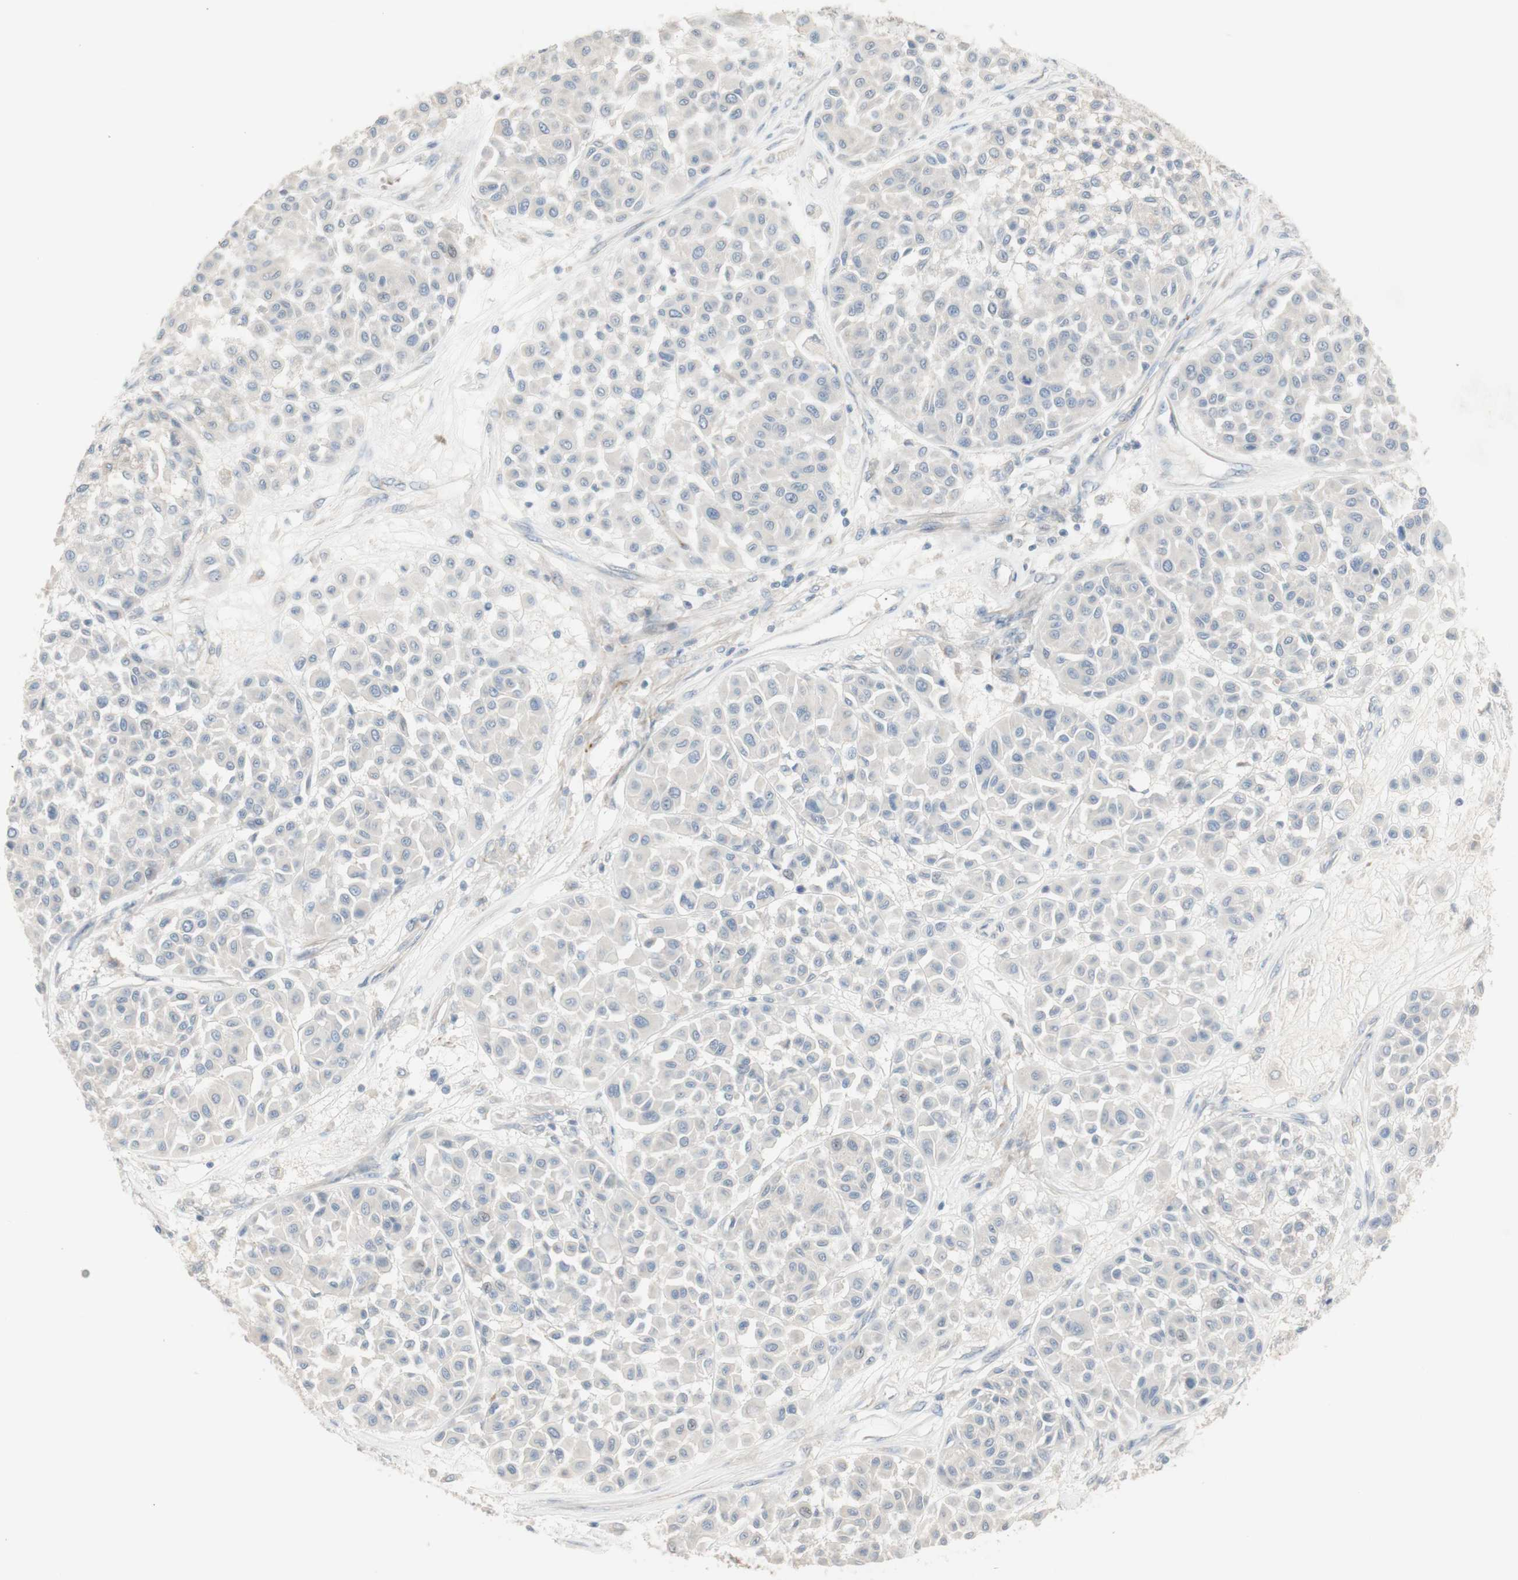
{"staining": {"intensity": "negative", "quantity": "none", "location": "none"}, "tissue": "melanoma", "cell_type": "Tumor cells", "image_type": "cancer", "snomed": [{"axis": "morphology", "description": "Malignant melanoma, Metastatic site"}, {"axis": "topography", "description": "Soft tissue"}], "caption": "Micrograph shows no protein positivity in tumor cells of melanoma tissue.", "gene": "MANEA", "patient": {"sex": "male", "age": 41}}